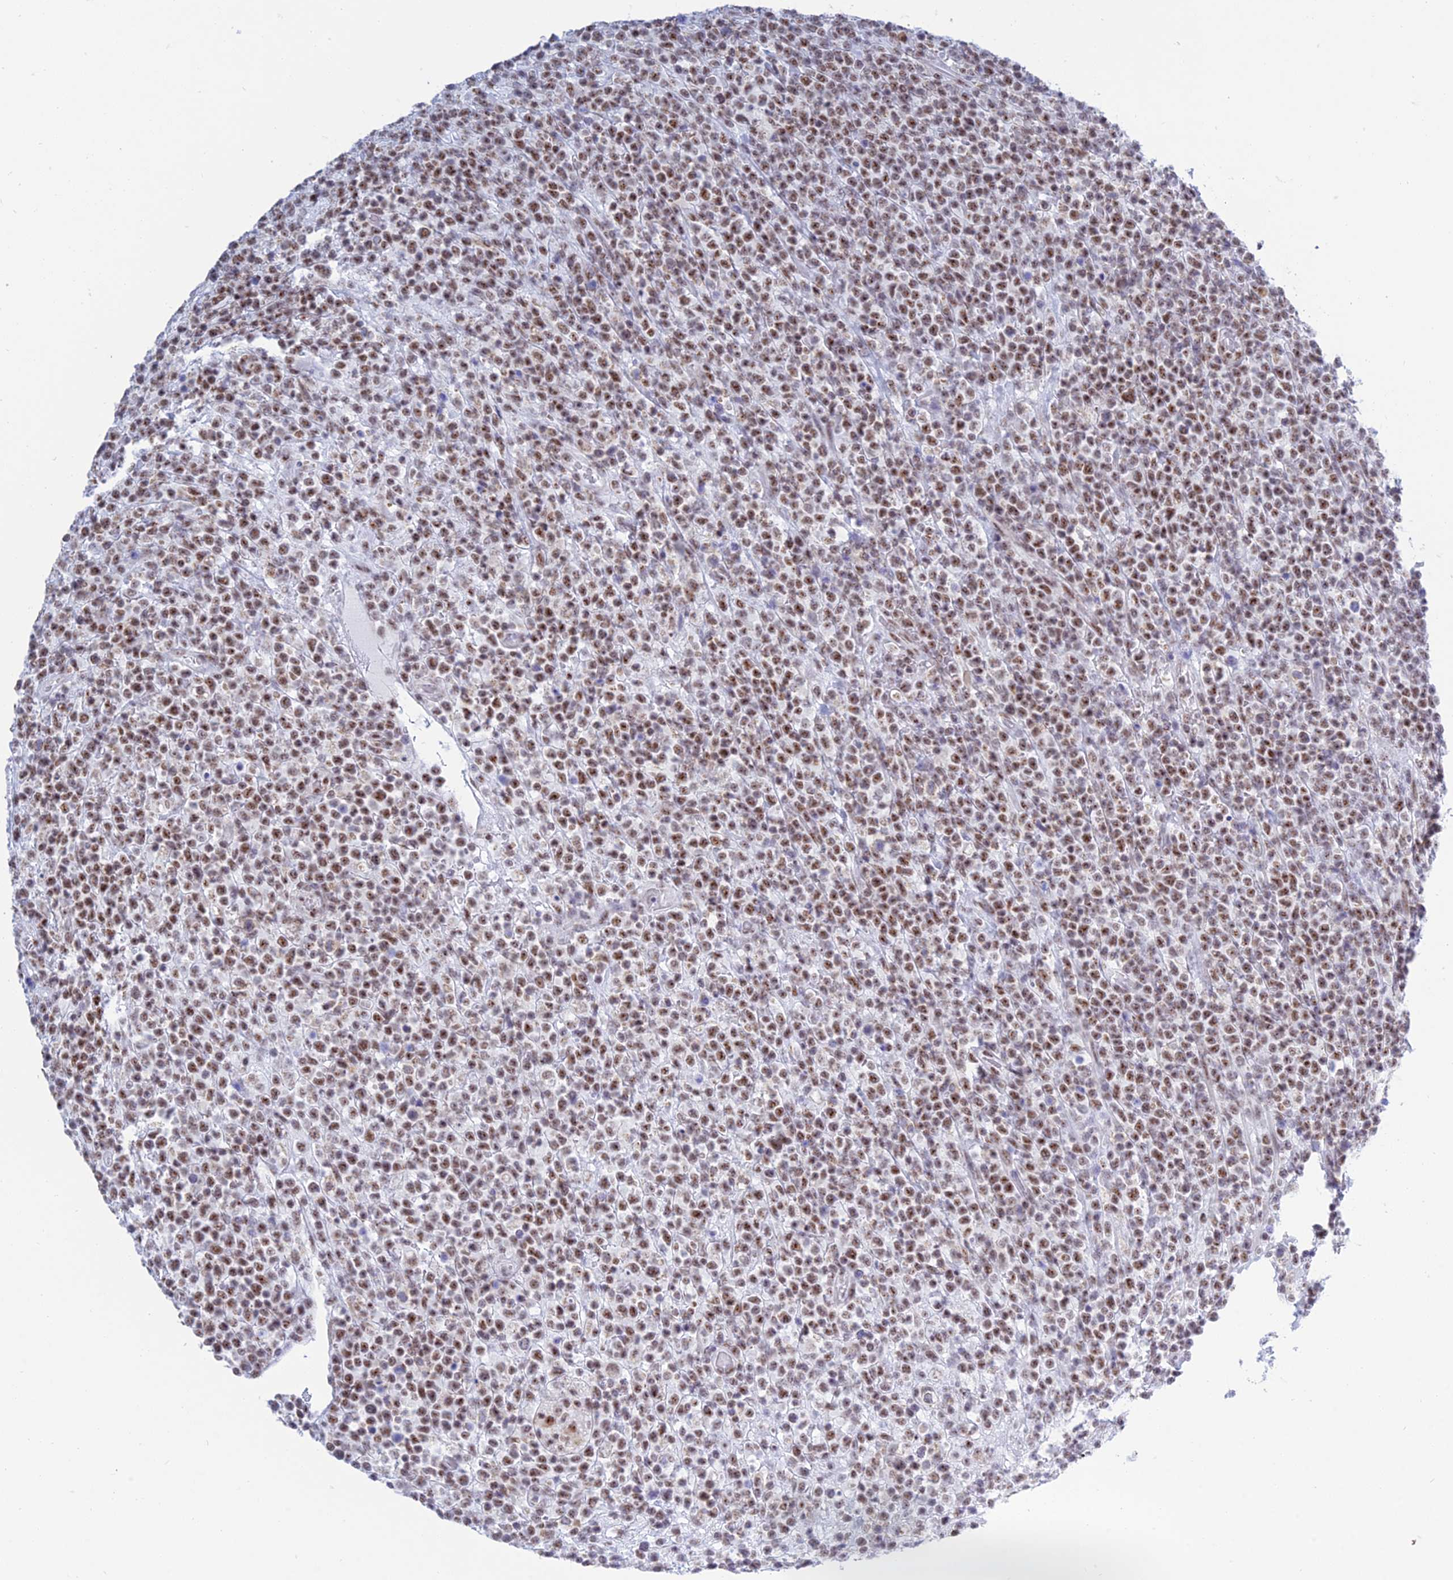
{"staining": {"intensity": "moderate", "quantity": ">75%", "location": "nuclear"}, "tissue": "lymphoma", "cell_type": "Tumor cells", "image_type": "cancer", "snomed": [{"axis": "morphology", "description": "Malignant lymphoma, non-Hodgkin's type, High grade"}, {"axis": "topography", "description": "Colon"}], "caption": "Brown immunohistochemical staining in lymphoma reveals moderate nuclear positivity in approximately >75% of tumor cells.", "gene": "KLF14", "patient": {"sex": "female", "age": 53}}